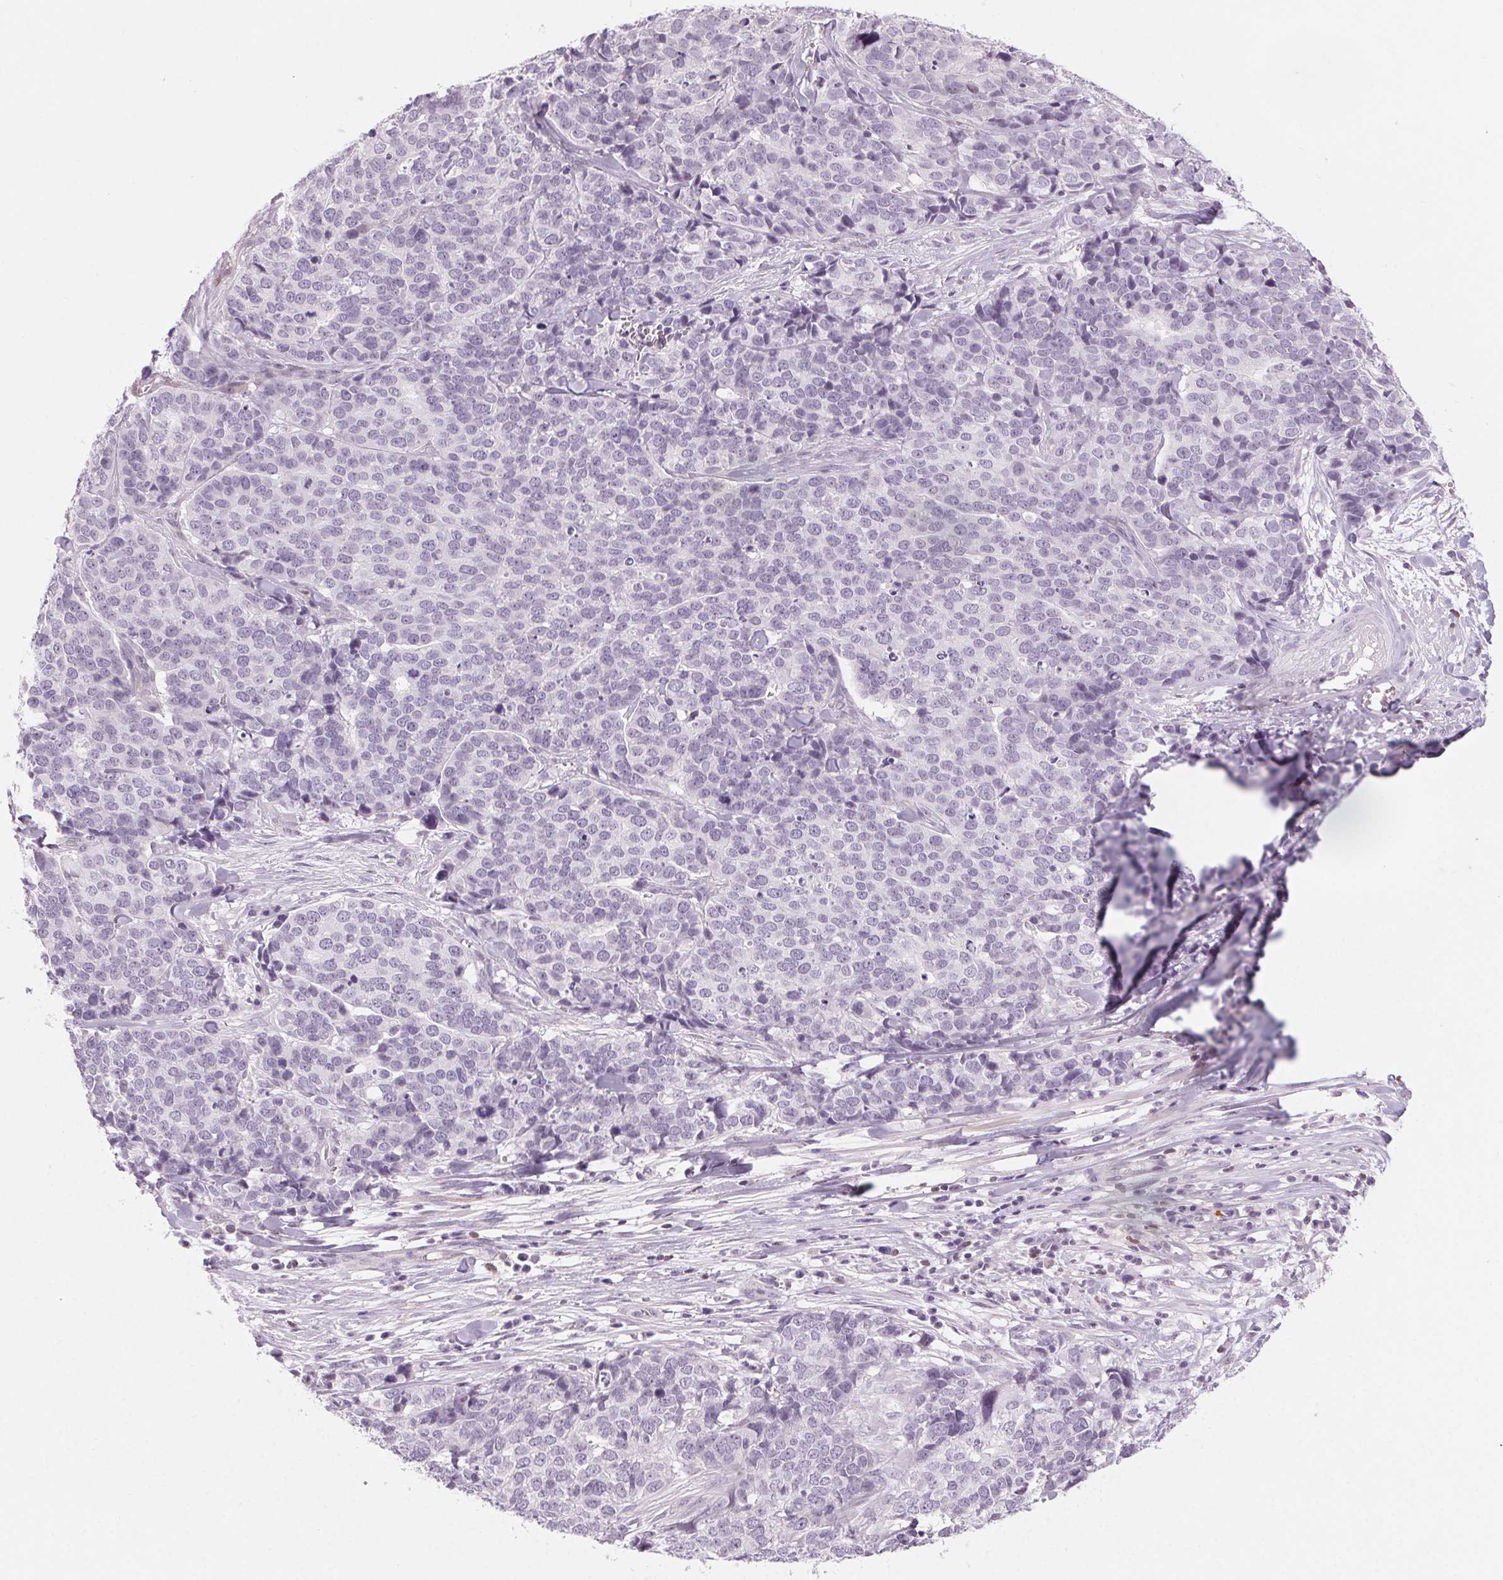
{"staining": {"intensity": "negative", "quantity": "none", "location": "none"}, "tissue": "ovarian cancer", "cell_type": "Tumor cells", "image_type": "cancer", "snomed": [{"axis": "morphology", "description": "Carcinoma, endometroid"}, {"axis": "topography", "description": "Ovary"}], "caption": "This is an immunohistochemistry image of human ovarian endometroid carcinoma. There is no expression in tumor cells.", "gene": "SLC6A19", "patient": {"sex": "female", "age": 65}}